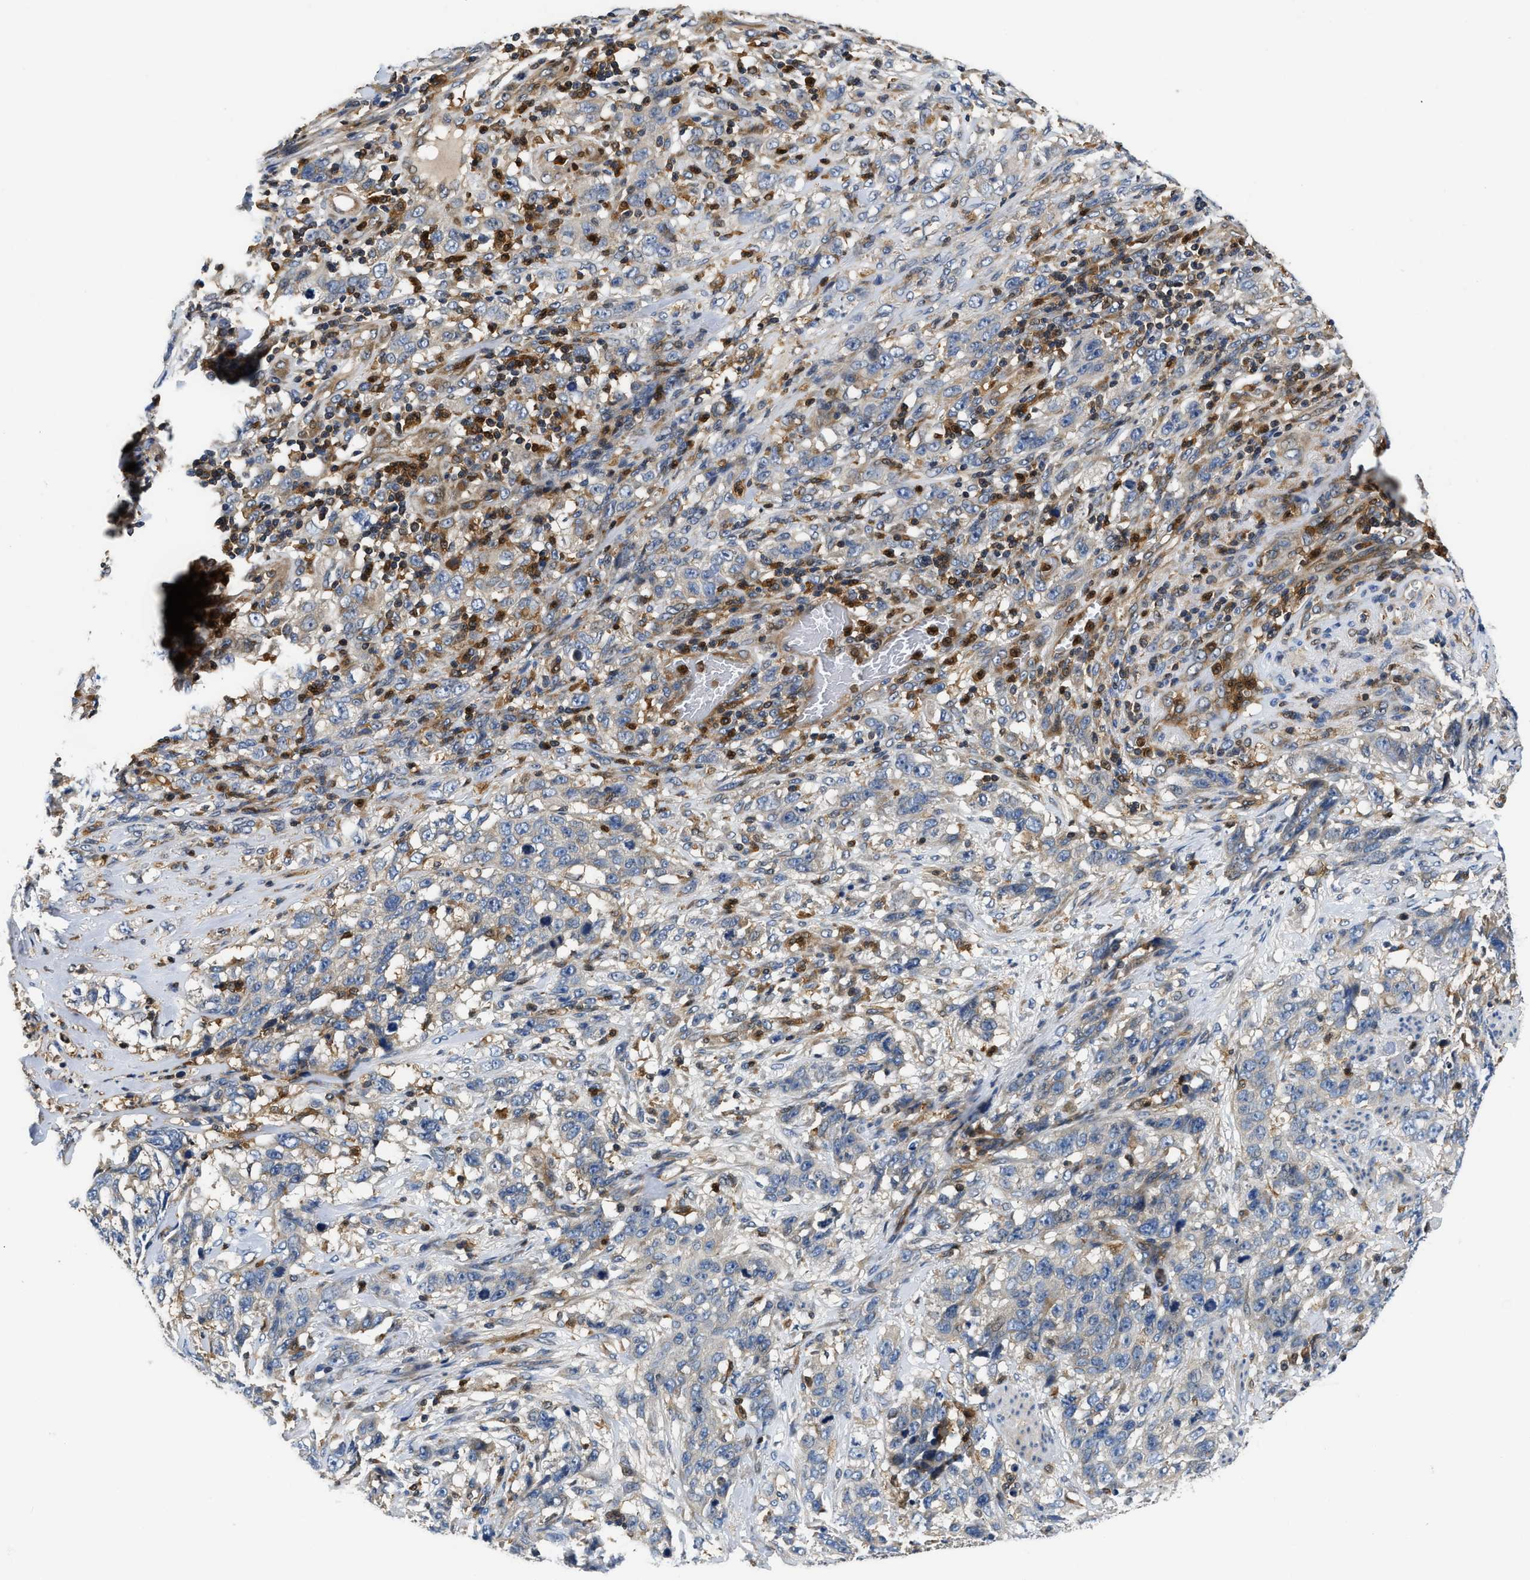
{"staining": {"intensity": "negative", "quantity": "none", "location": "none"}, "tissue": "stomach cancer", "cell_type": "Tumor cells", "image_type": "cancer", "snomed": [{"axis": "morphology", "description": "Adenocarcinoma, NOS"}, {"axis": "topography", "description": "Stomach"}], "caption": "Adenocarcinoma (stomach) stained for a protein using immunohistochemistry demonstrates no expression tumor cells.", "gene": "OSTF1", "patient": {"sex": "male", "age": 48}}